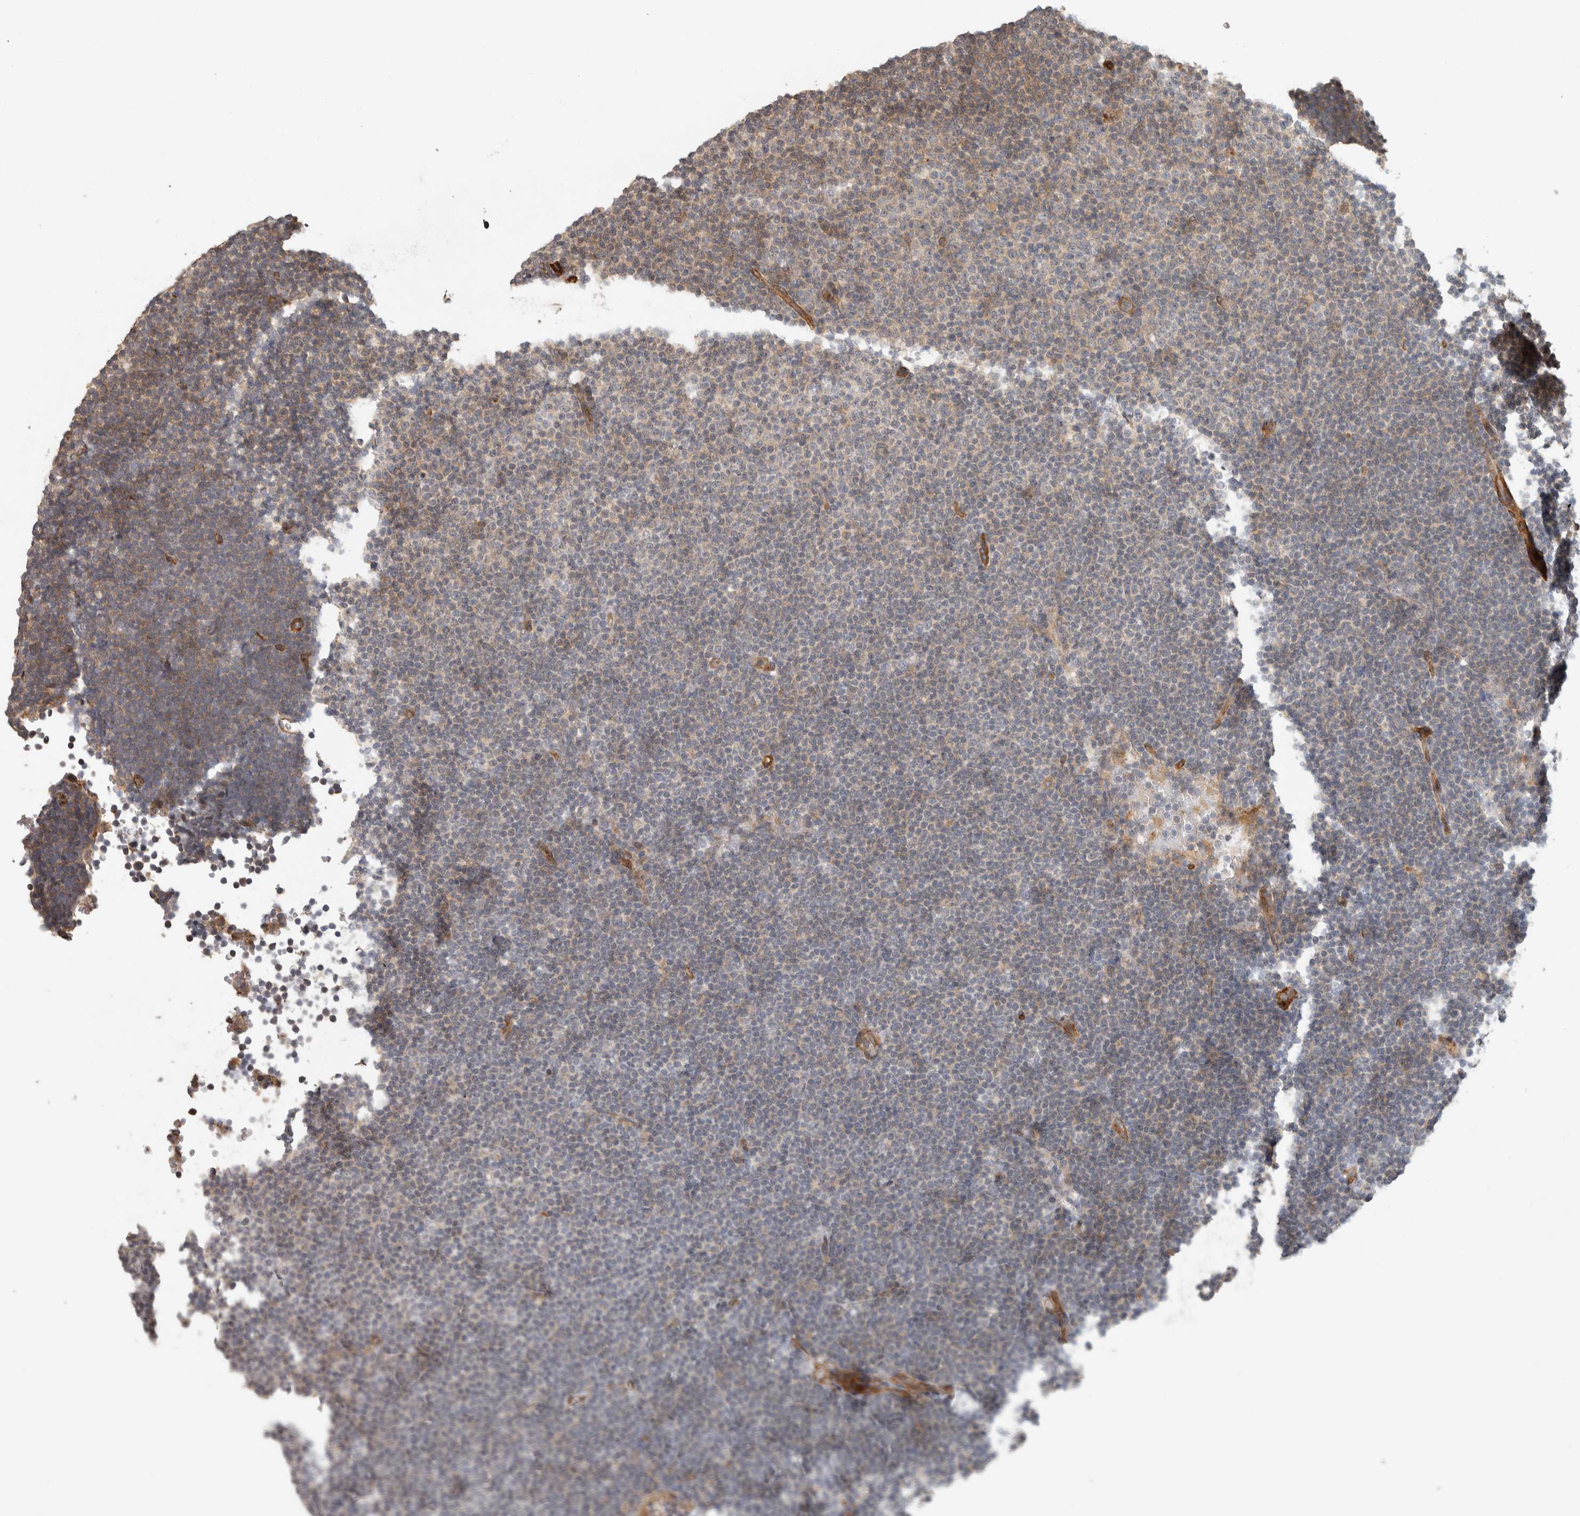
{"staining": {"intensity": "negative", "quantity": "none", "location": "none"}, "tissue": "lymphoma", "cell_type": "Tumor cells", "image_type": "cancer", "snomed": [{"axis": "morphology", "description": "Malignant lymphoma, non-Hodgkin's type, Low grade"}, {"axis": "topography", "description": "Lymph node"}], "caption": "DAB (3,3'-diaminobenzidine) immunohistochemical staining of human malignant lymphoma, non-Hodgkin's type (low-grade) exhibits no significant expression in tumor cells. (DAB (3,3'-diaminobenzidine) immunohistochemistry, high magnification).", "gene": "SIPA1L2", "patient": {"sex": "female", "age": 53}}